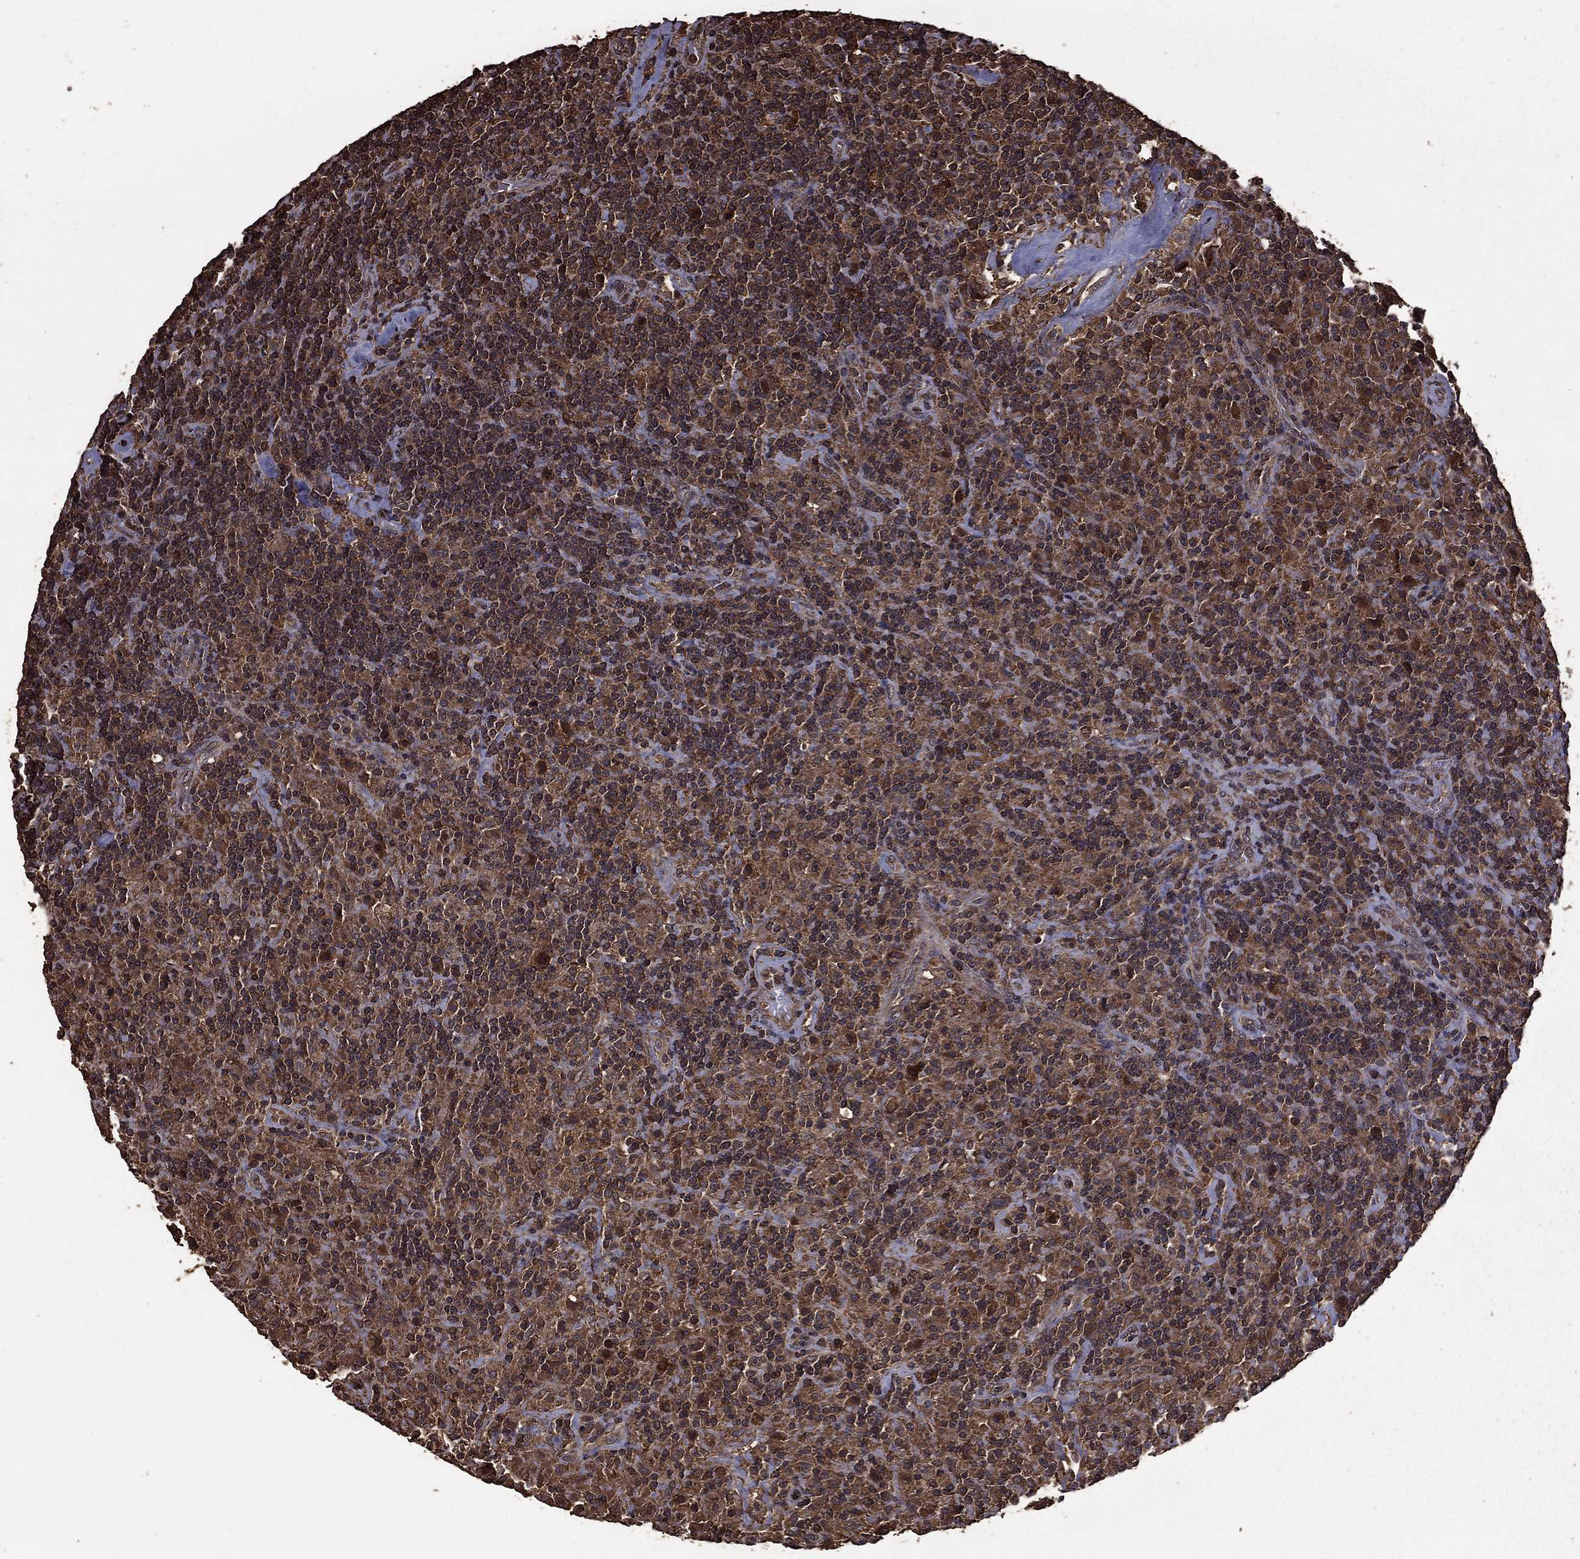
{"staining": {"intensity": "moderate", "quantity": ">75%", "location": "cytoplasmic/membranous"}, "tissue": "lymphoma", "cell_type": "Tumor cells", "image_type": "cancer", "snomed": [{"axis": "morphology", "description": "Hodgkin's disease, NOS"}, {"axis": "topography", "description": "Lymph node"}], "caption": "A histopathology image of Hodgkin's disease stained for a protein shows moderate cytoplasmic/membranous brown staining in tumor cells.", "gene": "BIRC6", "patient": {"sex": "male", "age": 70}}